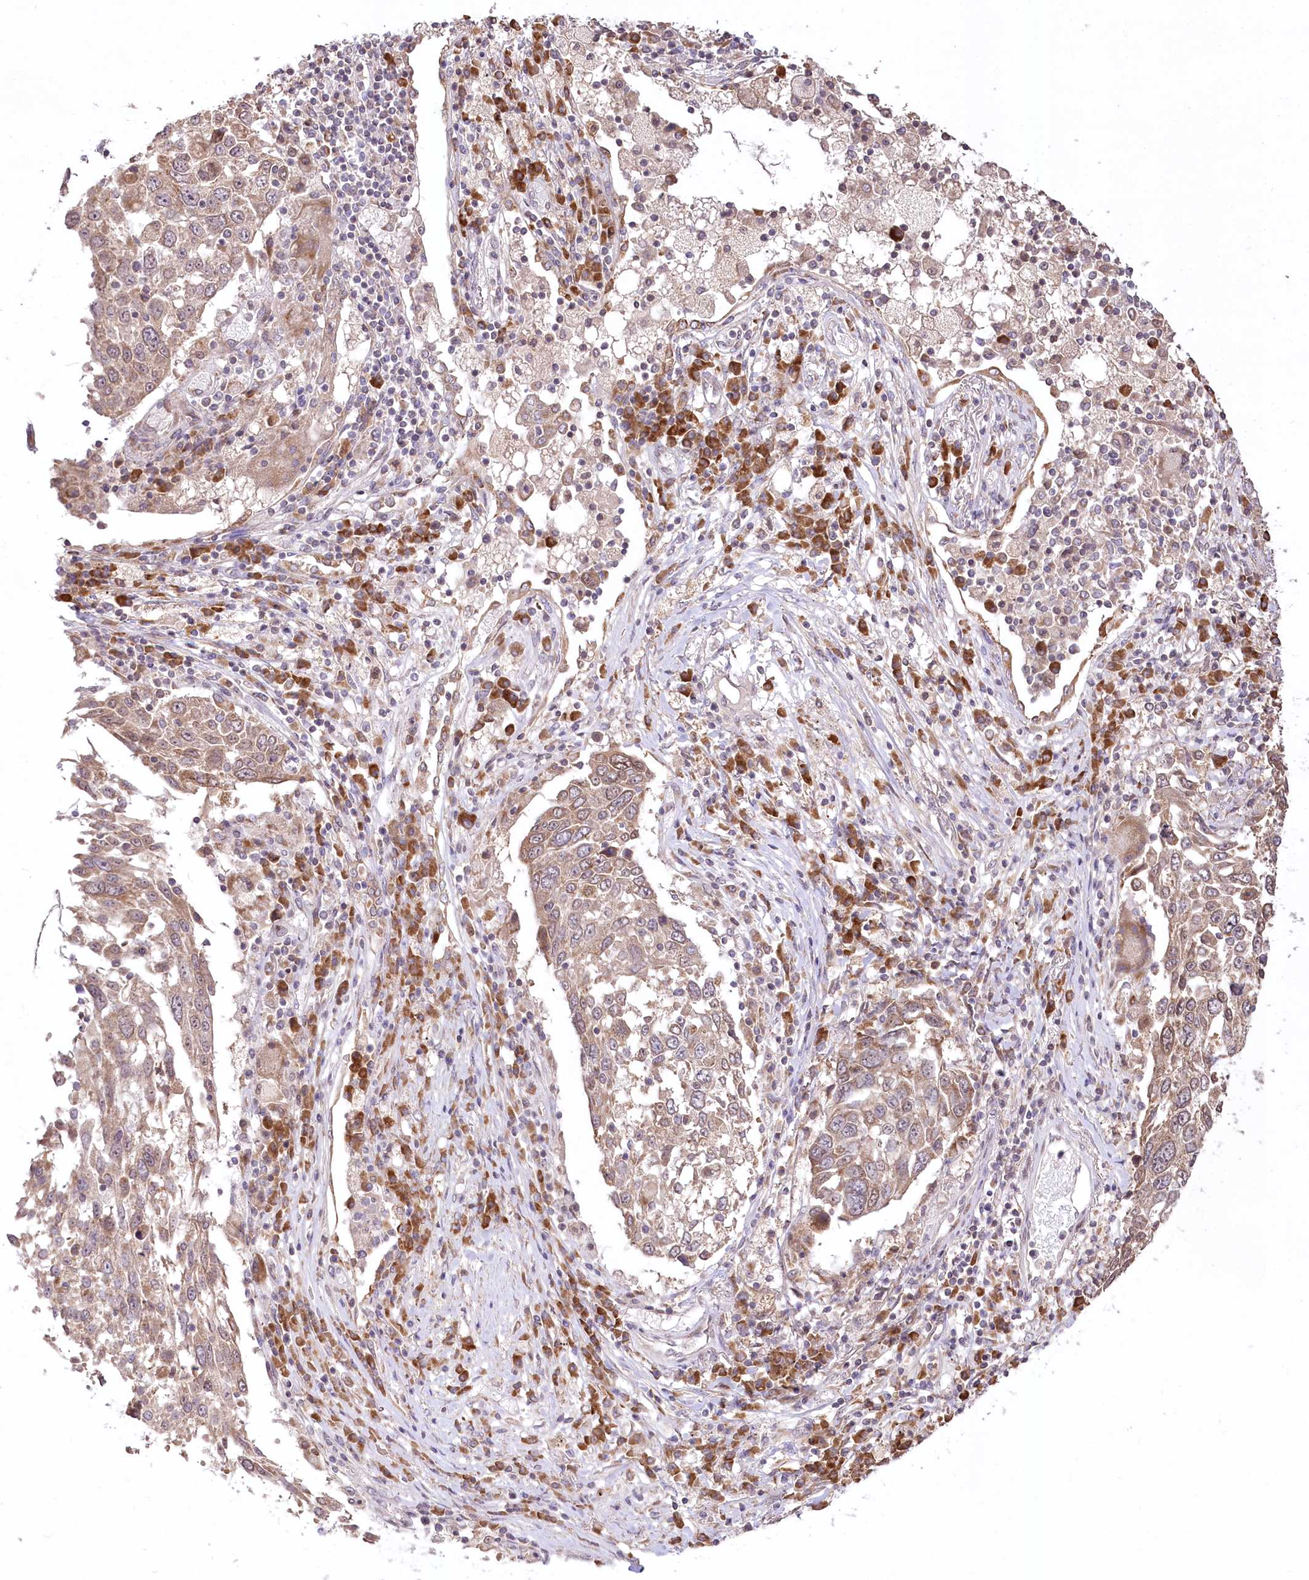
{"staining": {"intensity": "weak", "quantity": ">75%", "location": "cytoplasmic/membranous"}, "tissue": "lung cancer", "cell_type": "Tumor cells", "image_type": "cancer", "snomed": [{"axis": "morphology", "description": "Squamous cell carcinoma, NOS"}, {"axis": "topography", "description": "Lung"}], "caption": "DAB immunohistochemical staining of lung cancer (squamous cell carcinoma) shows weak cytoplasmic/membranous protein expression in approximately >75% of tumor cells.", "gene": "STT3B", "patient": {"sex": "male", "age": 65}}